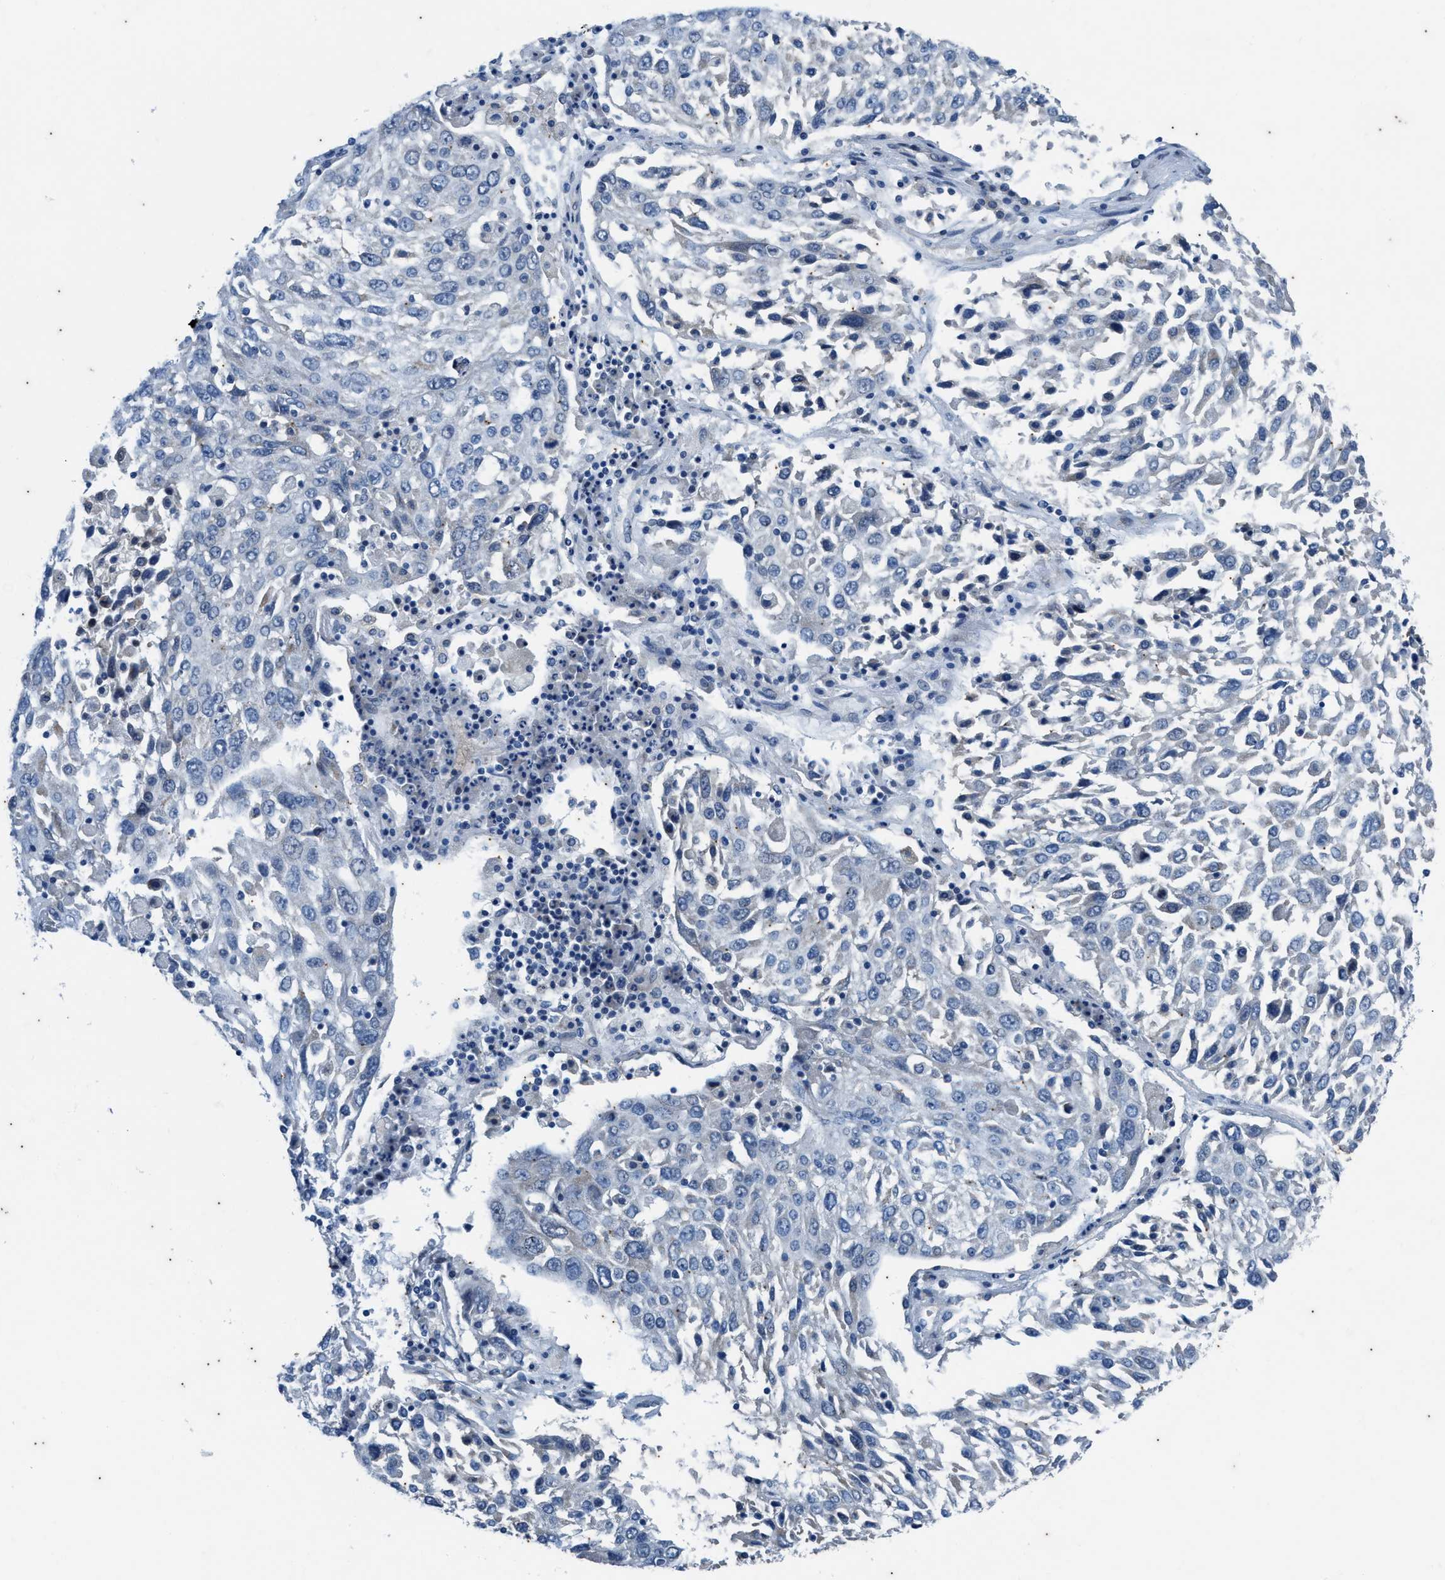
{"staining": {"intensity": "negative", "quantity": "none", "location": "none"}, "tissue": "lung cancer", "cell_type": "Tumor cells", "image_type": "cancer", "snomed": [{"axis": "morphology", "description": "Squamous cell carcinoma, NOS"}, {"axis": "topography", "description": "Lung"}], "caption": "Immunohistochemistry (IHC) micrograph of neoplastic tissue: human lung cancer (squamous cell carcinoma) stained with DAB reveals no significant protein staining in tumor cells. Nuclei are stained in blue.", "gene": "KIF24", "patient": {"sex": "male", "age": 65}}